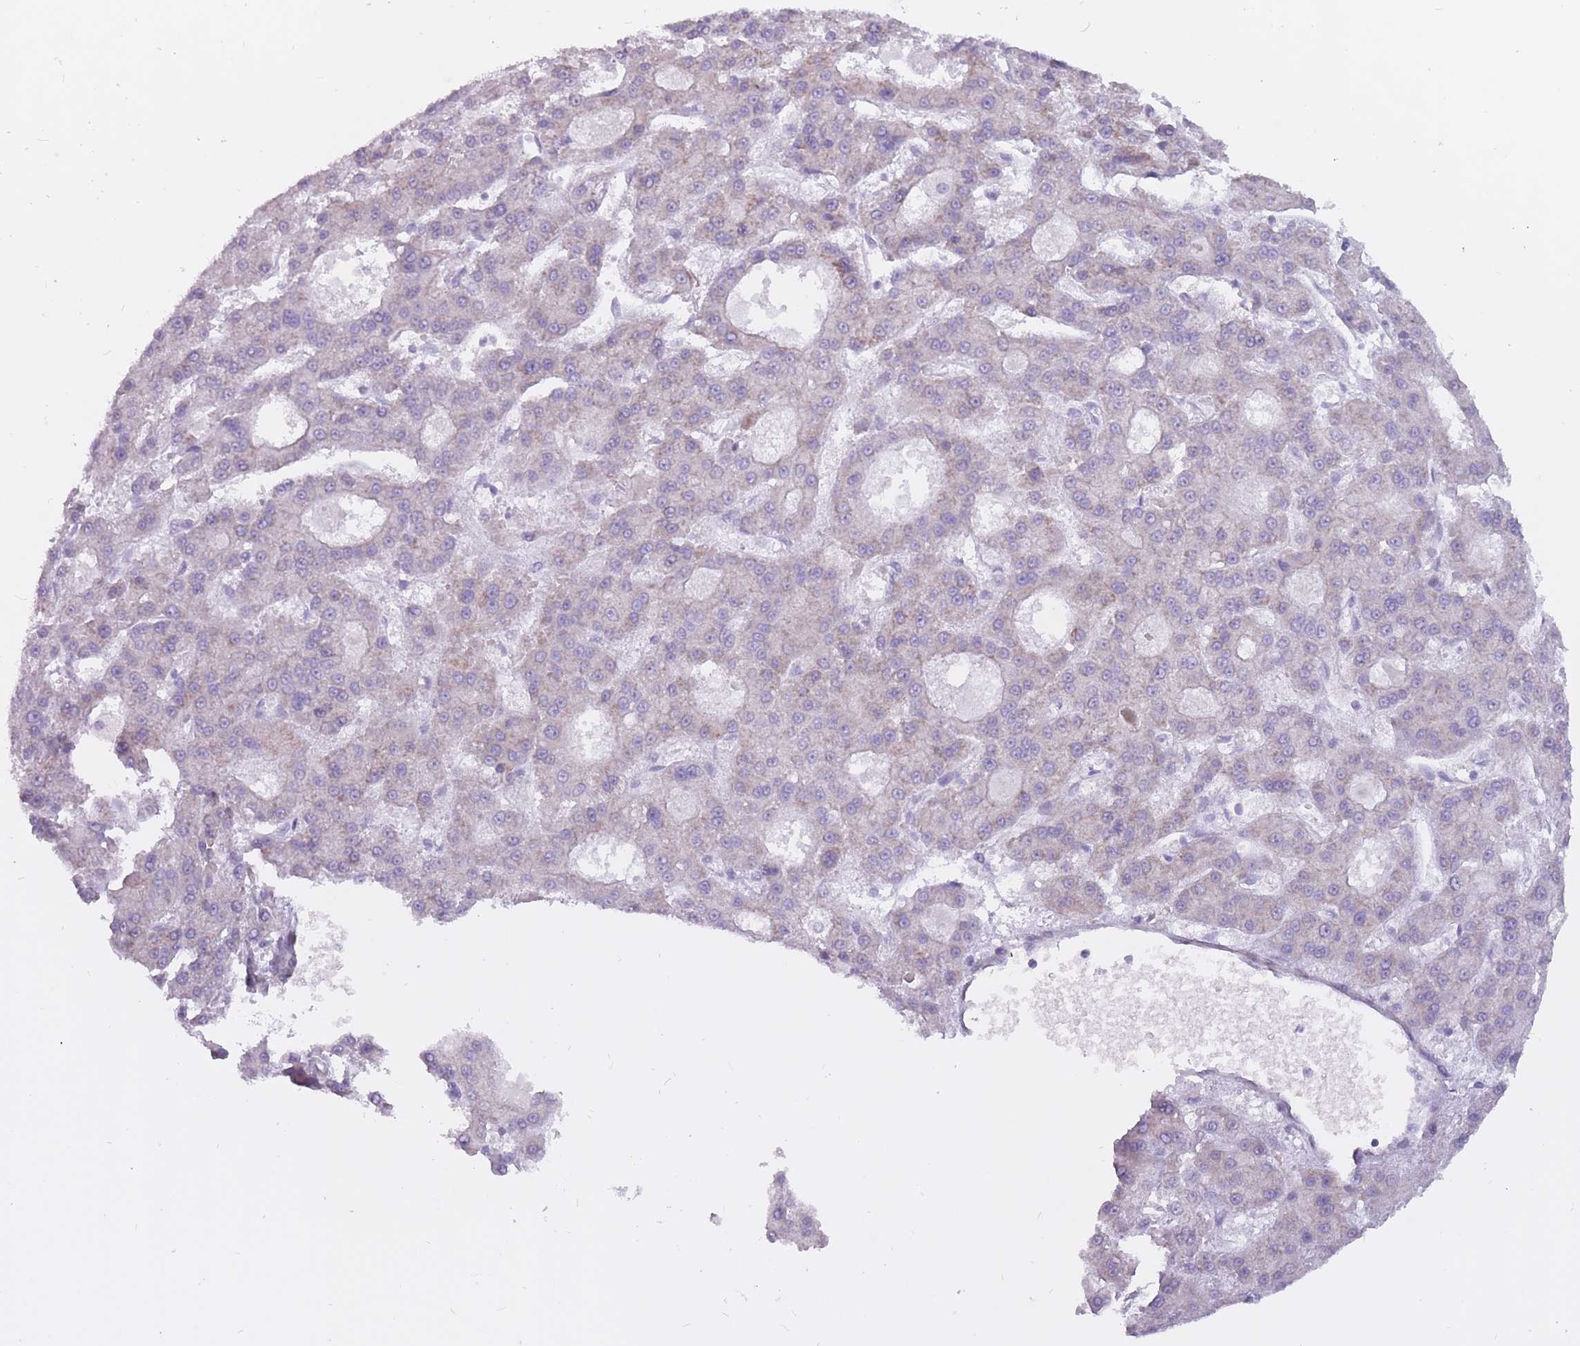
{"staining": {"intensity": "weak", "quantity": "<25%", "location": "cytoplasmic/membranous"}, "tissue": "liver cancer", "cell_type": "Tumor cells", "image_type": "cancer", "snomed": [{"axis": "morphology", "description": "Carcinoma, Hepatocellular, NOS"}, {"axis": "topography", "description": "Liver"}], "caption": "Tumor cells are negative for protein expression in human liver cancer.", "gene": "RPL18", "patient": {"sex": "male", "age": 70}}